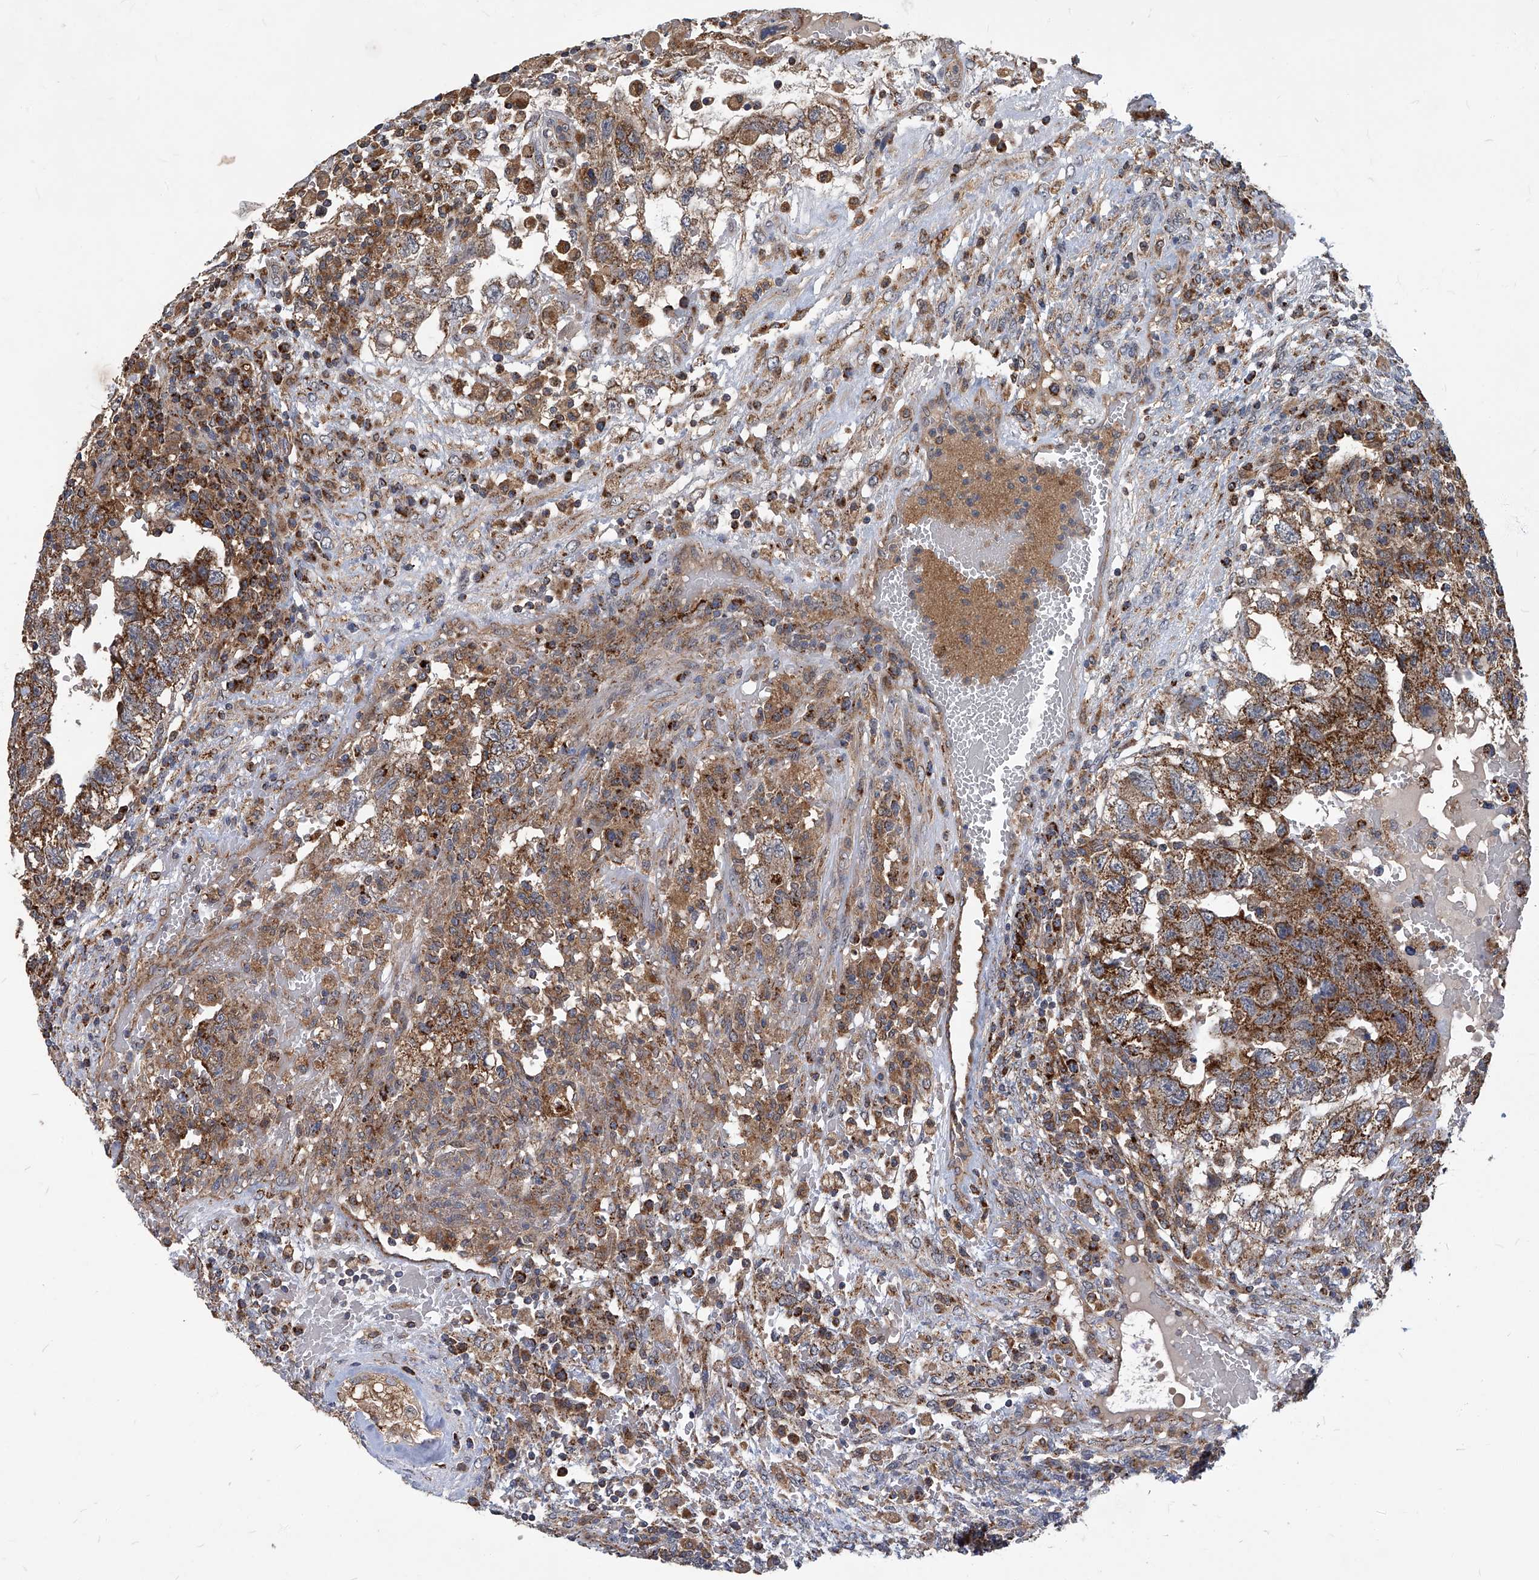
{"staining": {"intensity": "strong", "quantity": ">75%", "location": "cytoplasmic/membranous"}, "tissue": "testis cancer", "cell_type": "Tumor cells", "image_type": "cancer", "snomed": [{"axis": "morphology", "description": "Carcinoma, Embryonal, NOS"}, {"axis": "topography", "description": "Testis"}], "caption": "Testis cancer stained with IHC displays strong cytoplasmic/membranous positivity in about >75% of tumor cells.", "gene": "TNFRSF13B", "patient": {"sex": "male", "age": 36}}